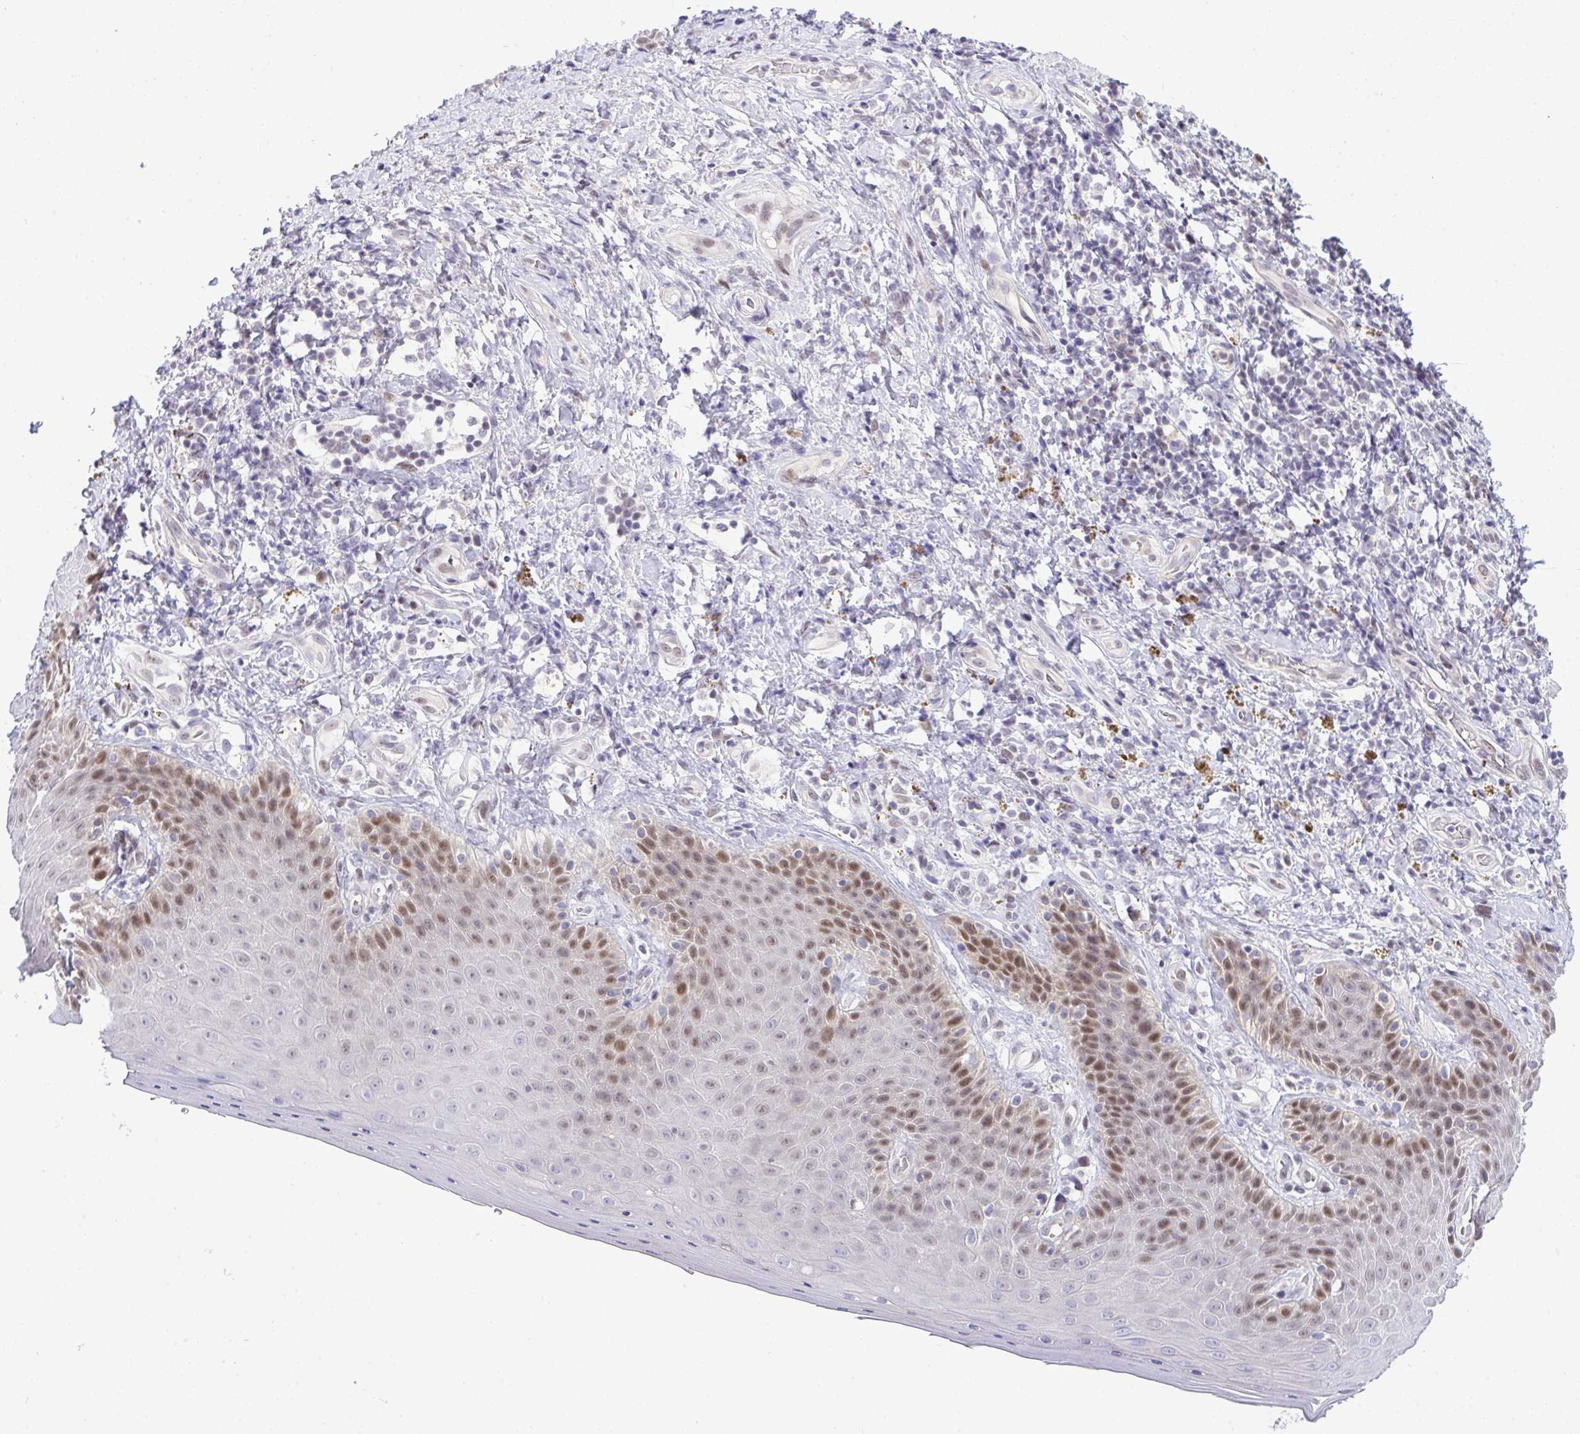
{"staining": {"intensity": "moderate", "quantity": "25%-75%", "location": "nuclear"}, "tissue": "skin", "cell_type": "Epidermal cells", "image_type": "normal", "snomed": [{"axis": "morphology", "description": "Normal tissue, NOS"}, {"axis": "topography", "description": "Anal"}, {"axis": "topography", "description": "Peripheral nerve tissue"}], "caption": "Immunohistochemical staining of normal skin demonstrates medium levels of moderate nuclear positivity in approximately 25%-75% of epidermal cells.", "gene": "THOP1", "patient": {"sex": "male", "age": 53}}